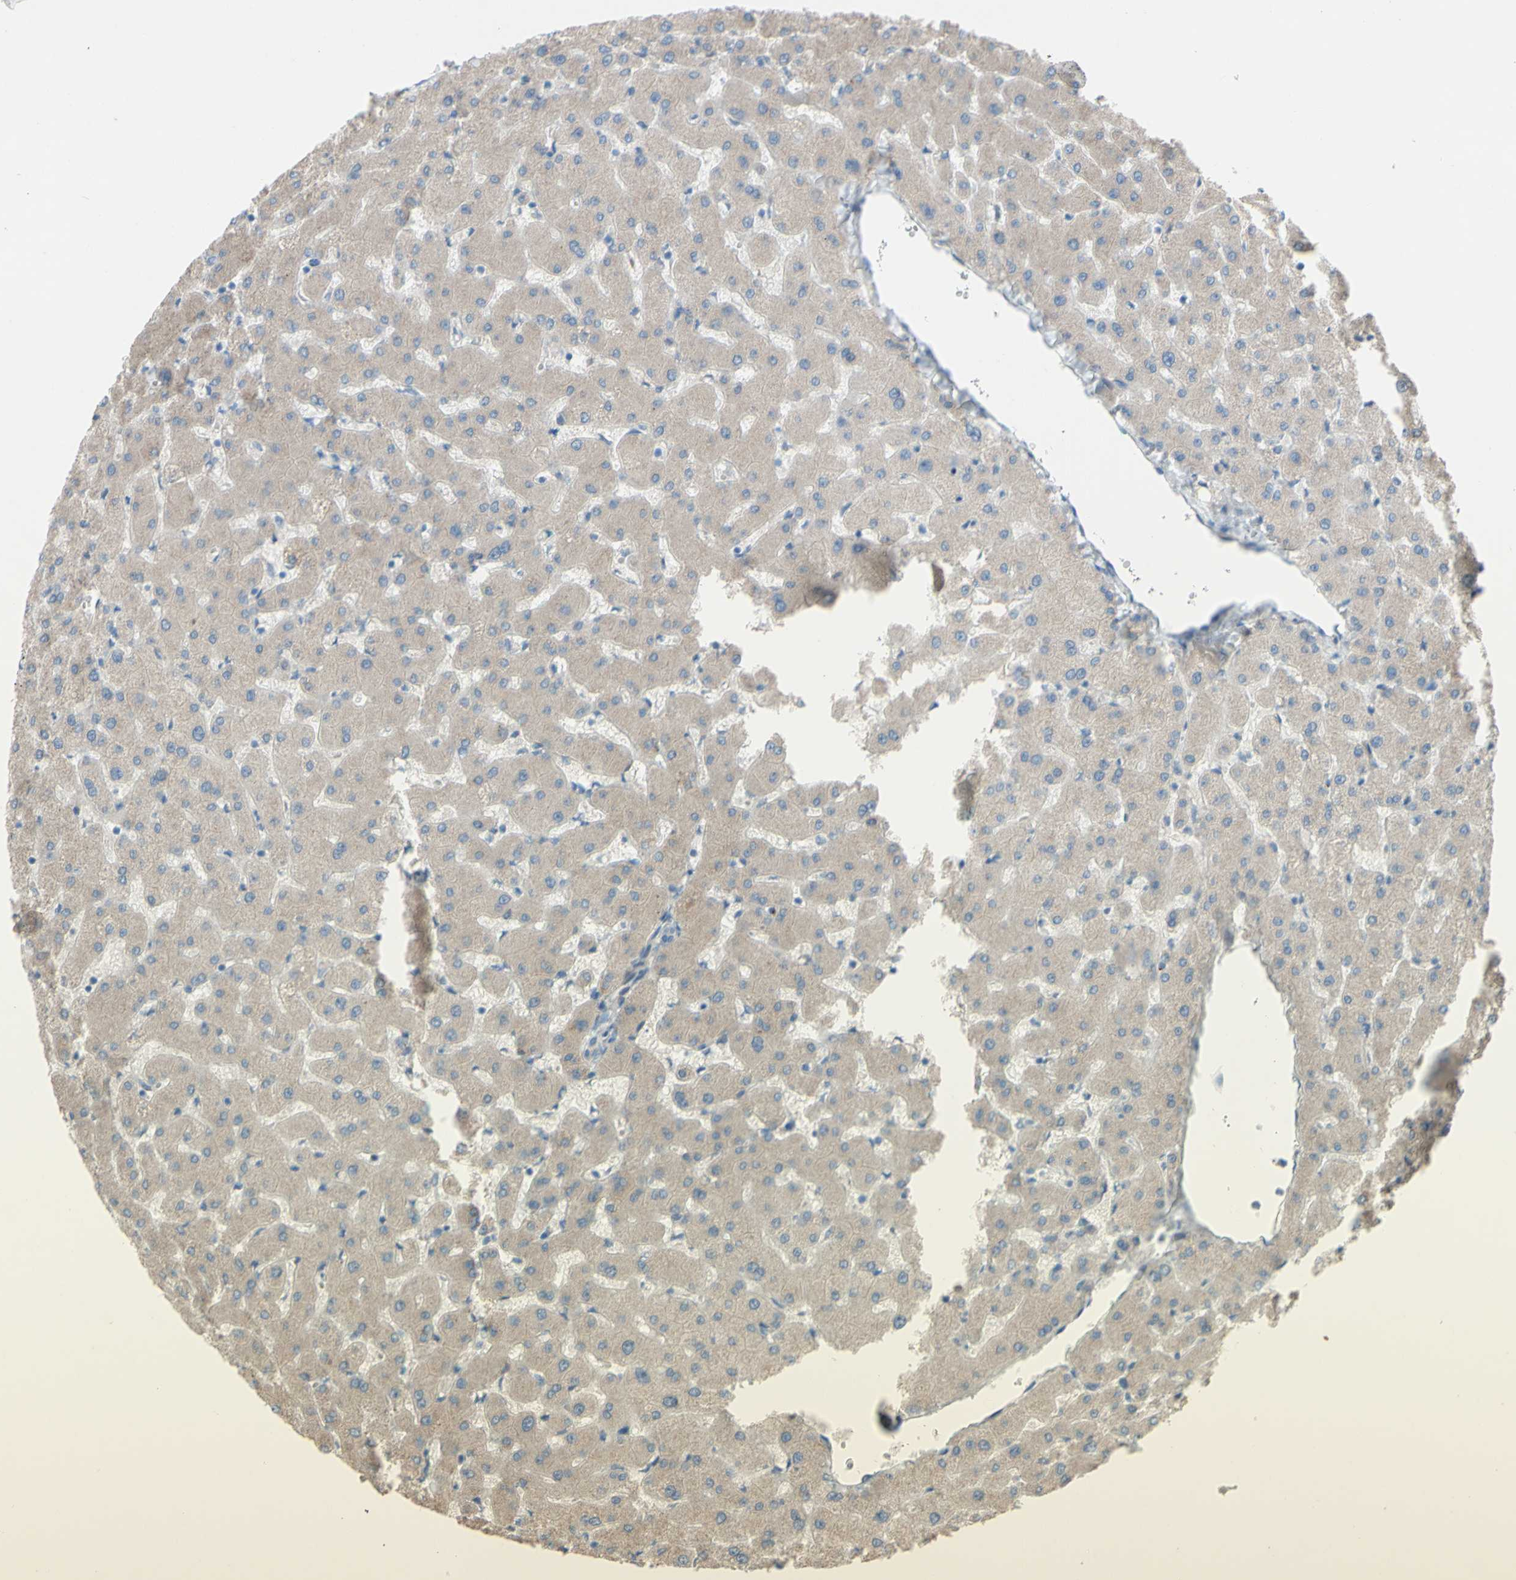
{"staining": {"intensity": "weak", "quantity": "25%-75%", "location": "cytoplasmic/membranous"}, "tissue": "liver", "cell_type": "Cholangiocytes", "image_type": "normal", "snomed": [{"axis": "morphology", "description": "Normal tissue, NOS"}, {"axis": "topography", "description": "Liver"}], "caption": "An IHC histopathology image of unremarkable tissue is shown. Protein staining in brown labels weak cytoplasmic/membranous positivity in liver within cholangiocytes.", "gene": "CDCP1", "patient": {"sex": "female", "age": 63}}